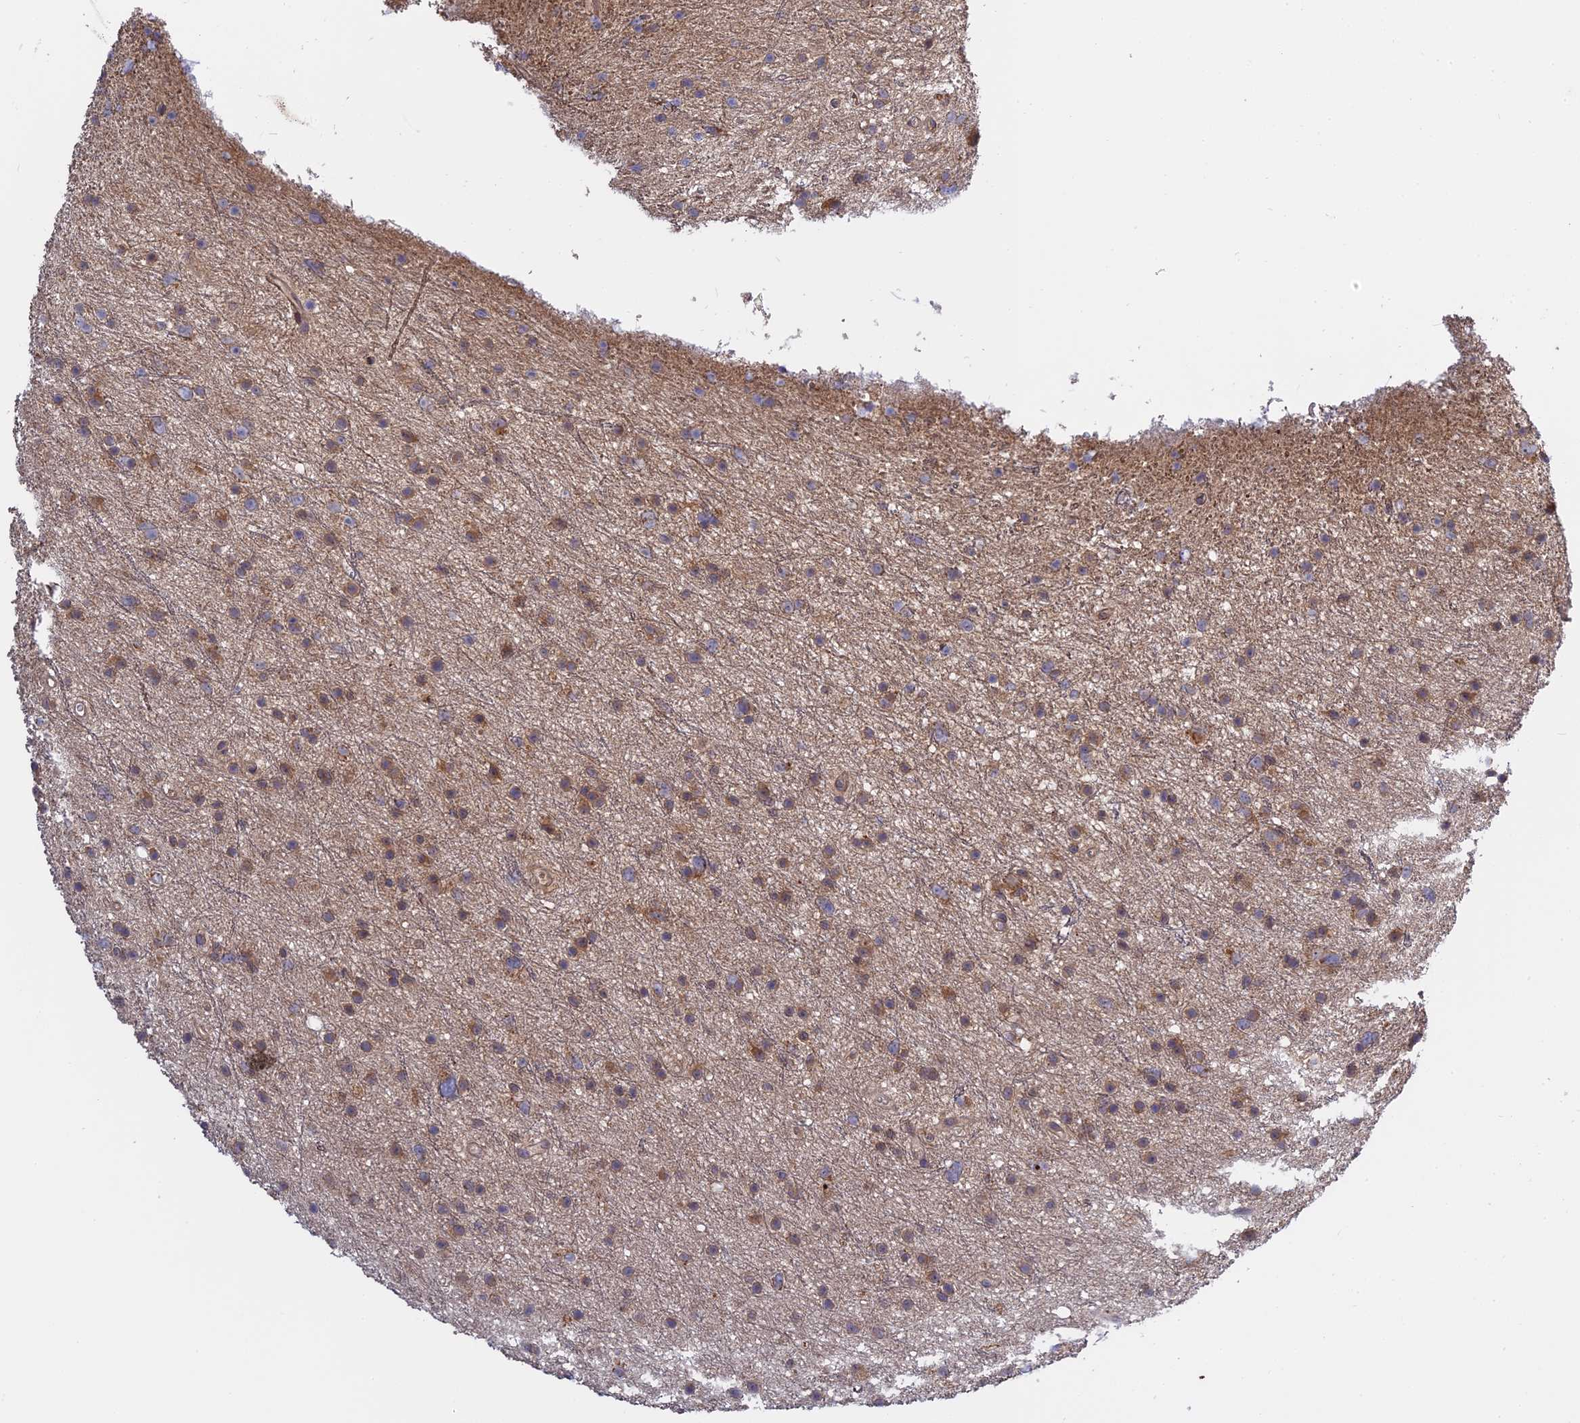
{"staining": {"intensity": "moderate", "quantity": "25%-75%", "location": "cytoplasmic/membranous"}, "tissue": "glioma", "cell_type": "Tumor cells", "image_type": "cancer", "snomed": [{"axis": "morphology", "description": "Glioma, malignant, Low grade"}, {"axis": "topography", "description": "Cerebral cortex"}], "caption": "Protein expression analysis of human low-grade glioma (malignant) reveals moderate cytoplasmic/membranous expression in about 25%-75% of tumor cells. The staining was performed using DAB, with brown indicating positive protein expression. Nuclei are stained blue with hematoxylin.", "gene": "IL21R", "patient": {"sex": "female", "age": 39}}